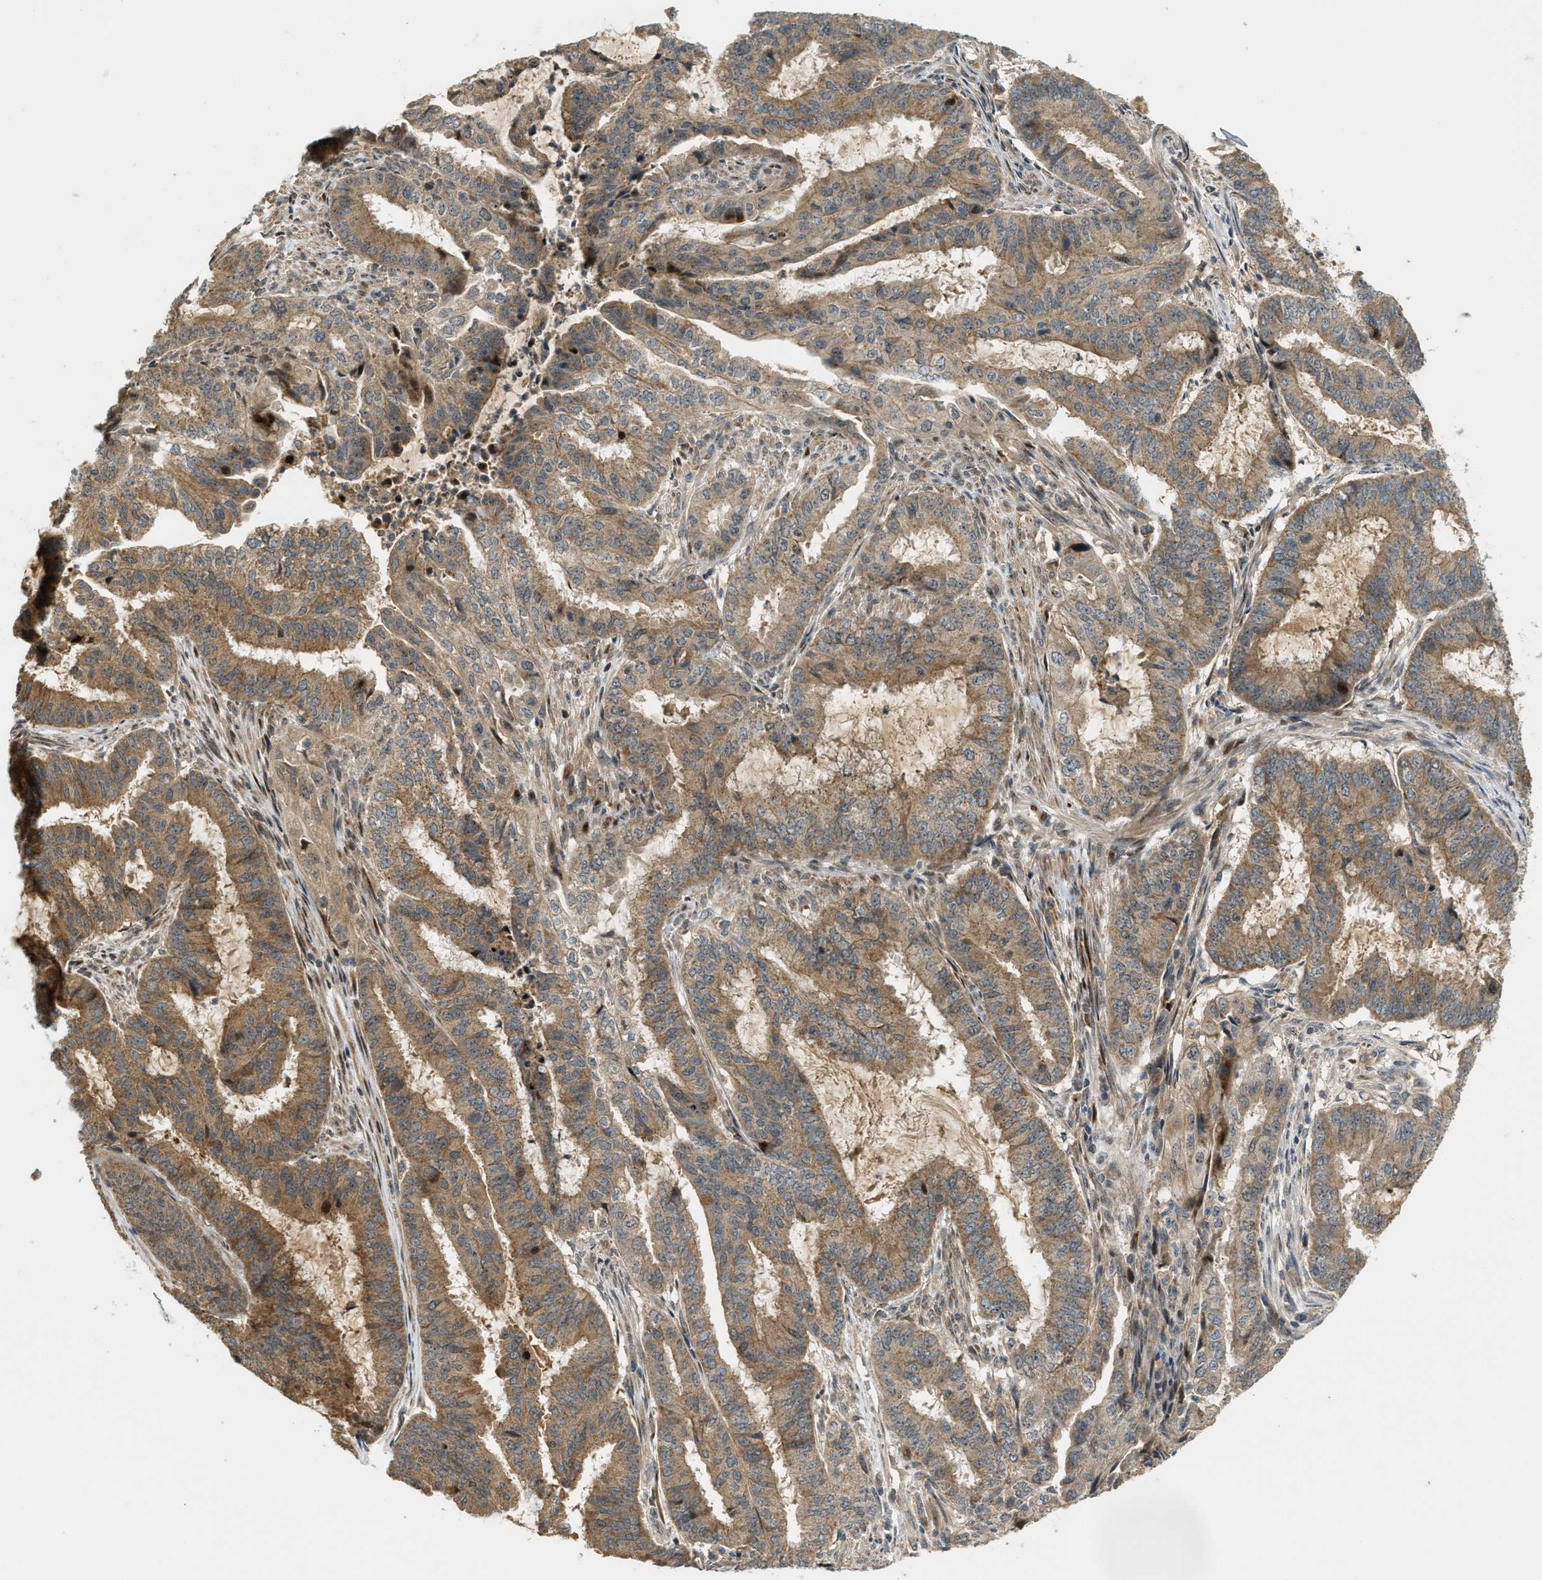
{"staining": {"intensity": "moderate", "quantity": "25%-75%", "location": "cytoplasmic/membranous"}, "tissue": "endometrial cancer", "cell_type": "Tumor cells", "image_type": "cancer", "snomed": [{"axis": "morphology", "description": "Adenocarcinoma, NOS"}, {"axis": "topography", "description": "Endometrium"}], "caption": "A micrograph showing moderate cytoplasmic/membranous positivity in about 25%-75% of tumor cells in adenocarcinoma (endometrial), as visualized by brown immunohistochemical staining.", "gene": "TRAPPC14", "patient": {"sex": "female", "age": 51}}